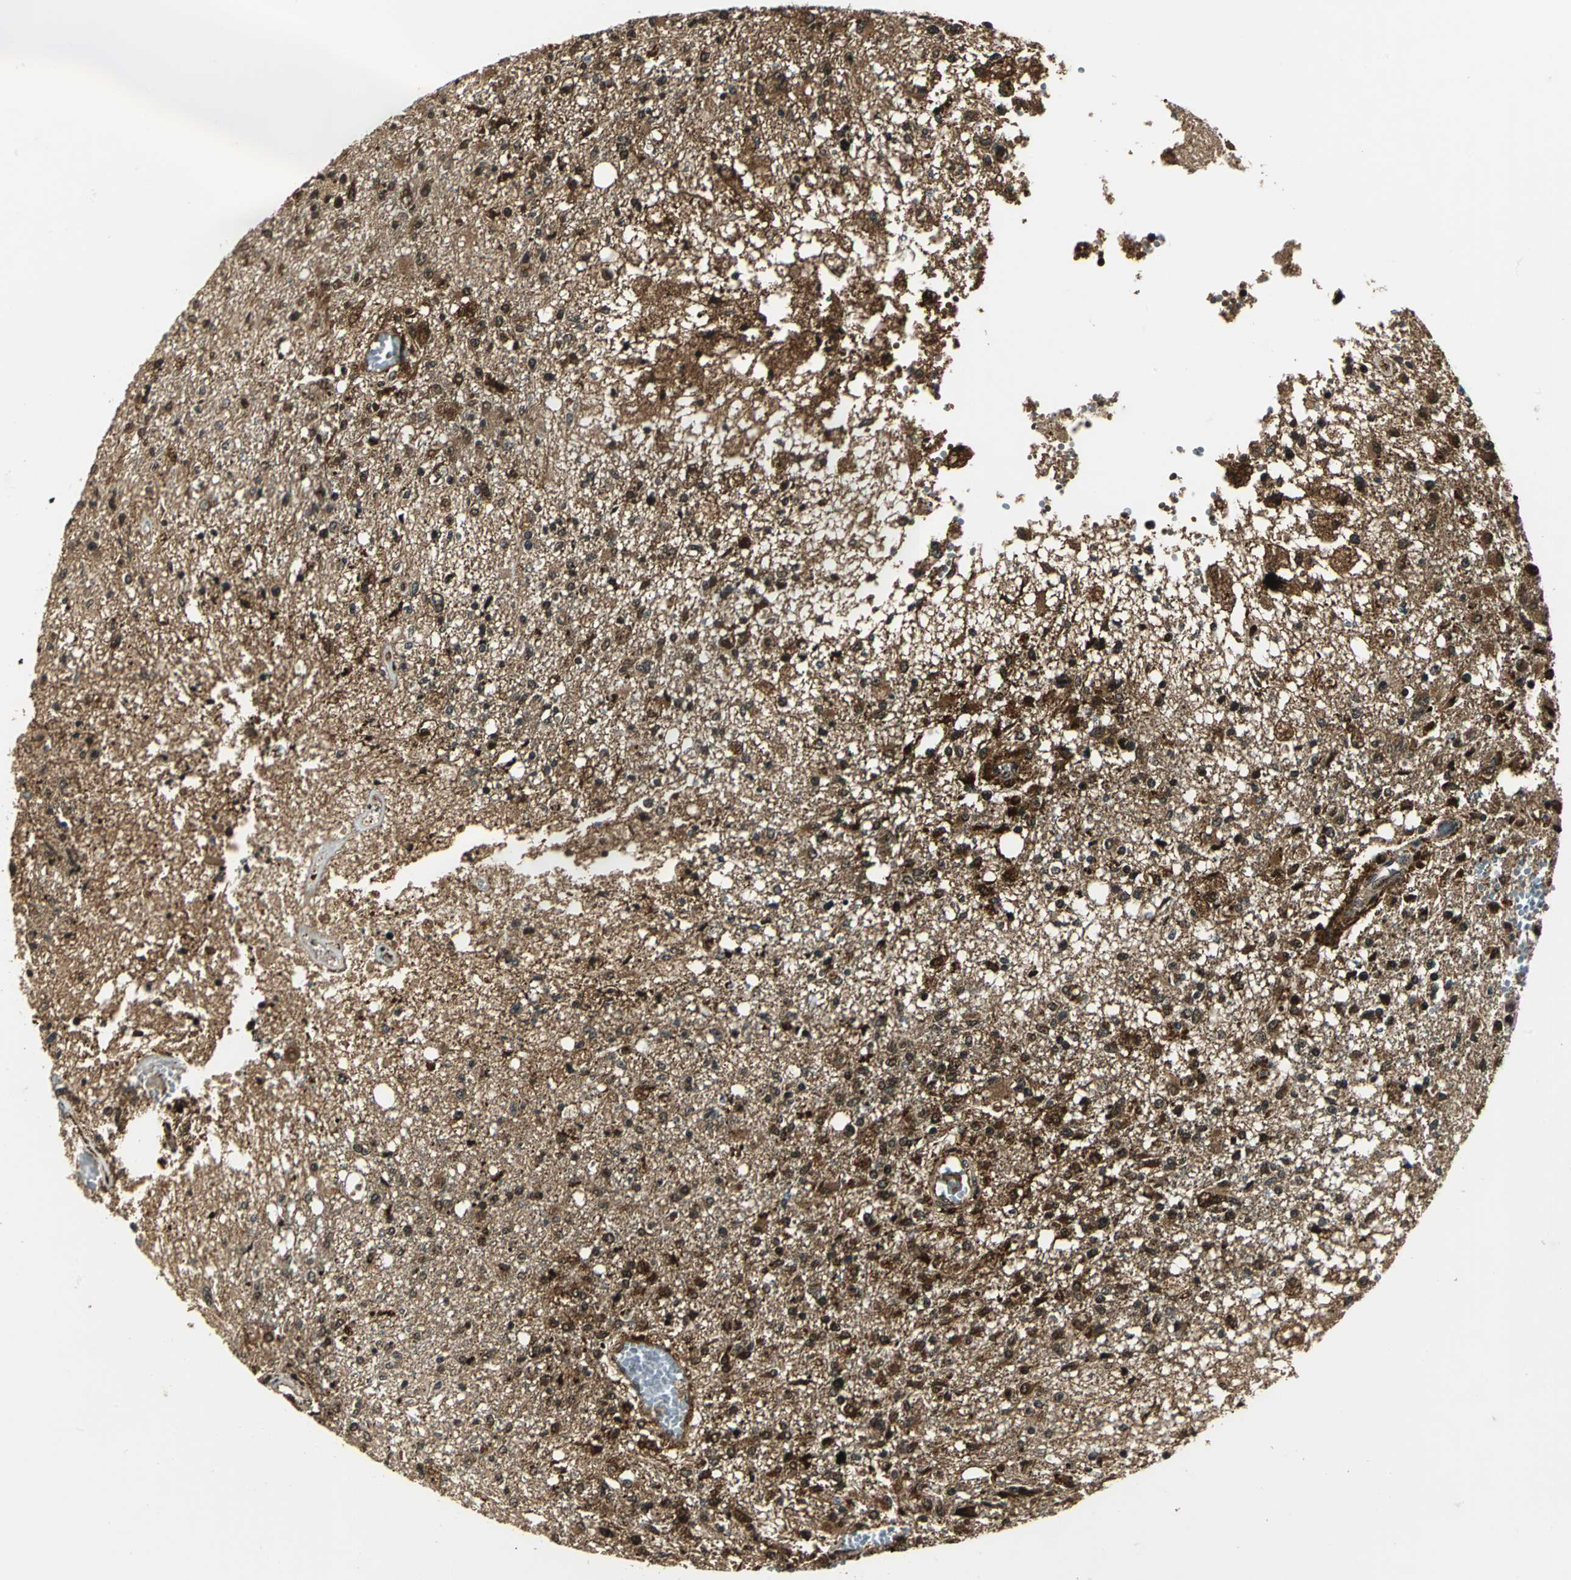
{"staining": {"intensity": "strong", "quantity": ">75%", "location": "cytoplasmic/membranous,nuclear"}, "tissue": "glioma", "cell_type": "Tumor cells", "image_type": "cancer", "snomed": [{"axis": "morphology", "description": "Glioma, malignant, High grade"}, {"axis": "topography", "description": "Cerebral cortex"}], "caption": "This is a photomicrograph of IHC staining of glioma, which shows strong staining in the cytoplasmic/membranous and nuclear of tumor cells.", "gene": "PPP1R13L", "patient": {"sex": "male", "age": 76}}